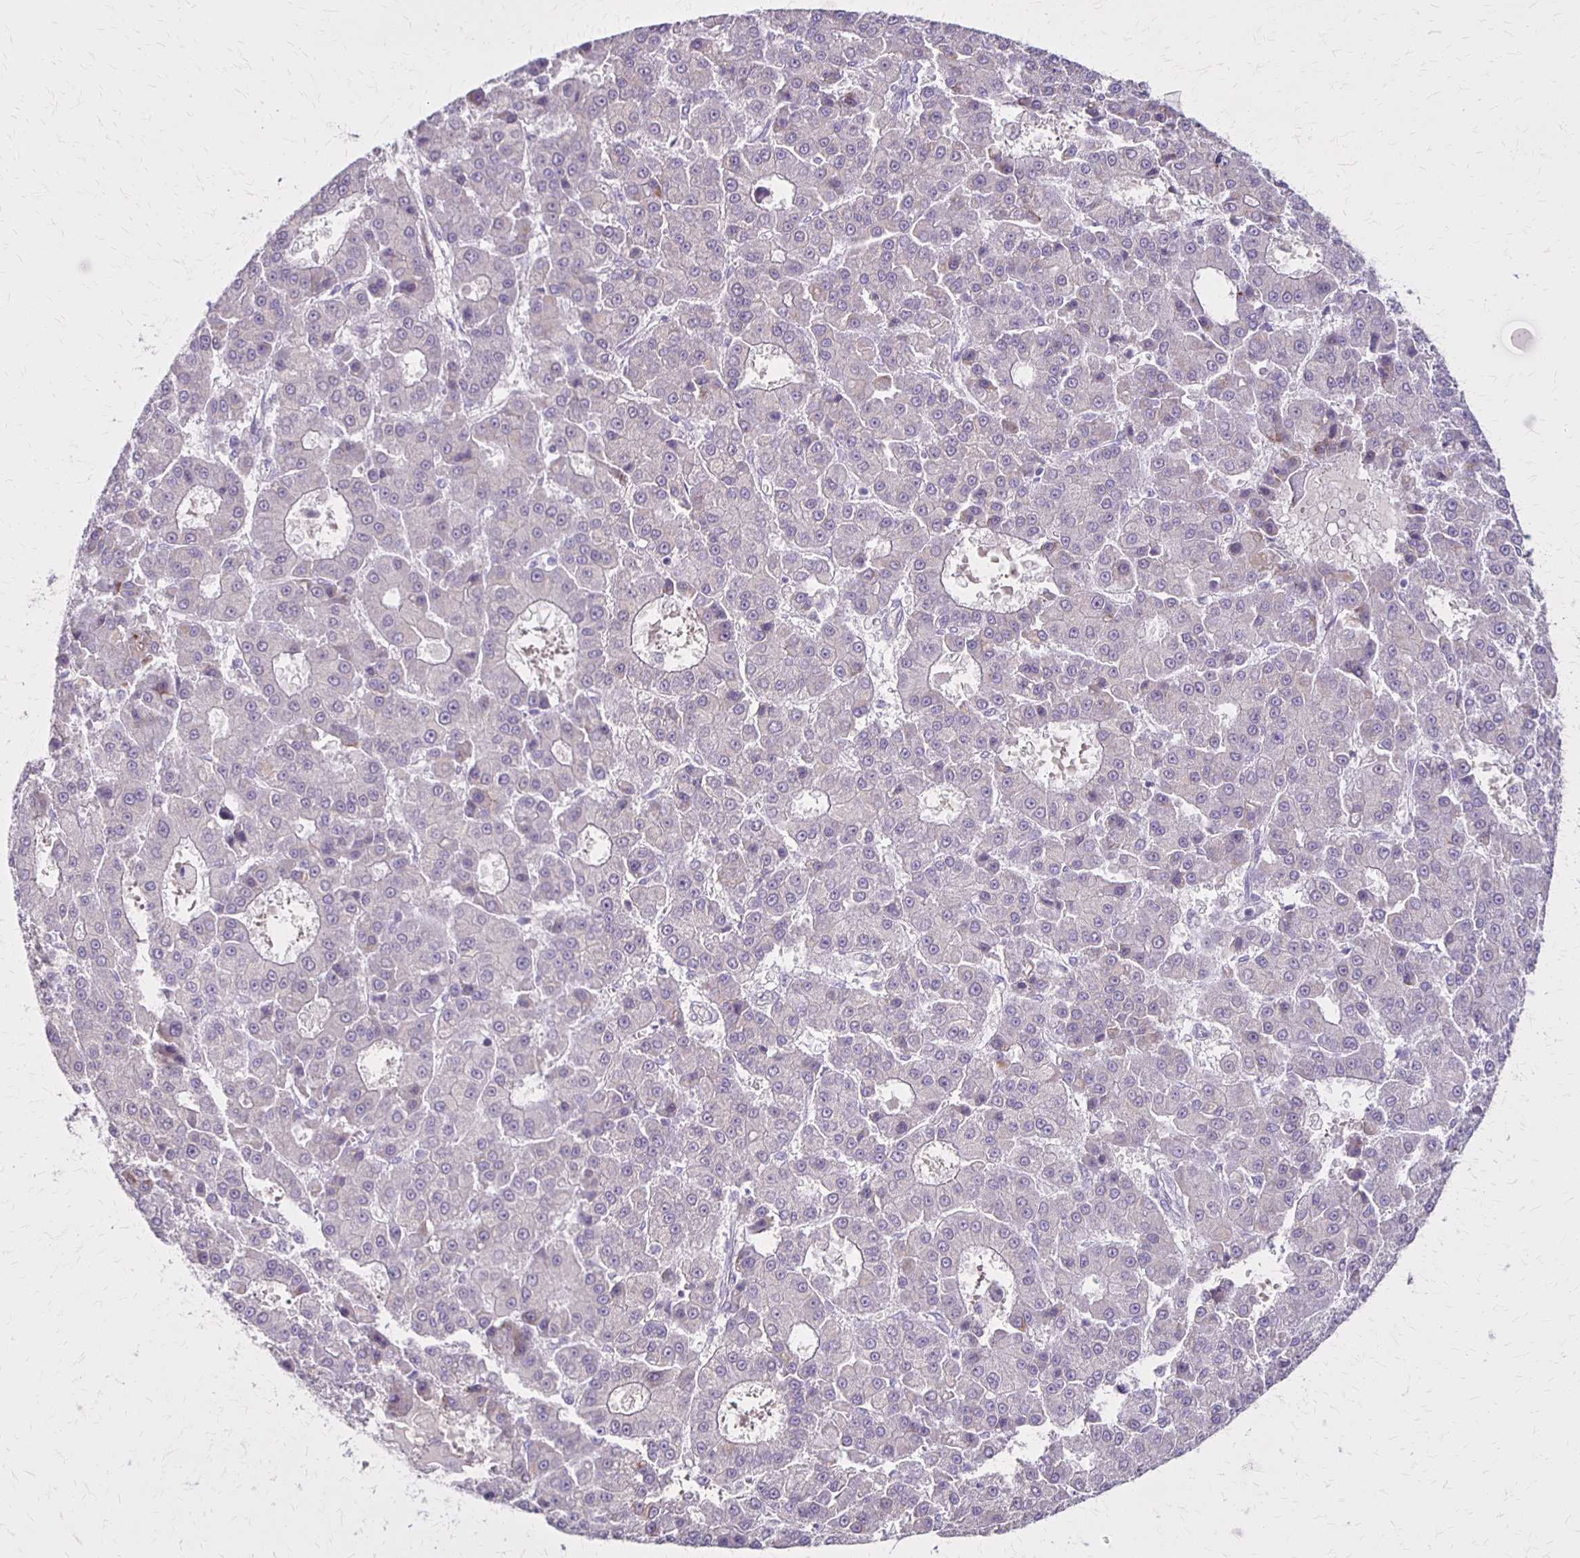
{"staining": {"intensity": "negative", "quantity": "none", "location": "none"}, "tissue": "liver cancer", "cell_type": "Tumor cells", "image_type": "cancer", "snomed": [{"axis": "morphology", "description": "Carcinoma, Hepatocellular, NOS"}, {"axis": "topography", "description": "Liver"}], "caption": "A micrograph of human liver hepatocellular carcinoma is negative for staining in tumor cells.", "gene": "SLC35E2B", "patient": {"sex": "male", "age": 70}}